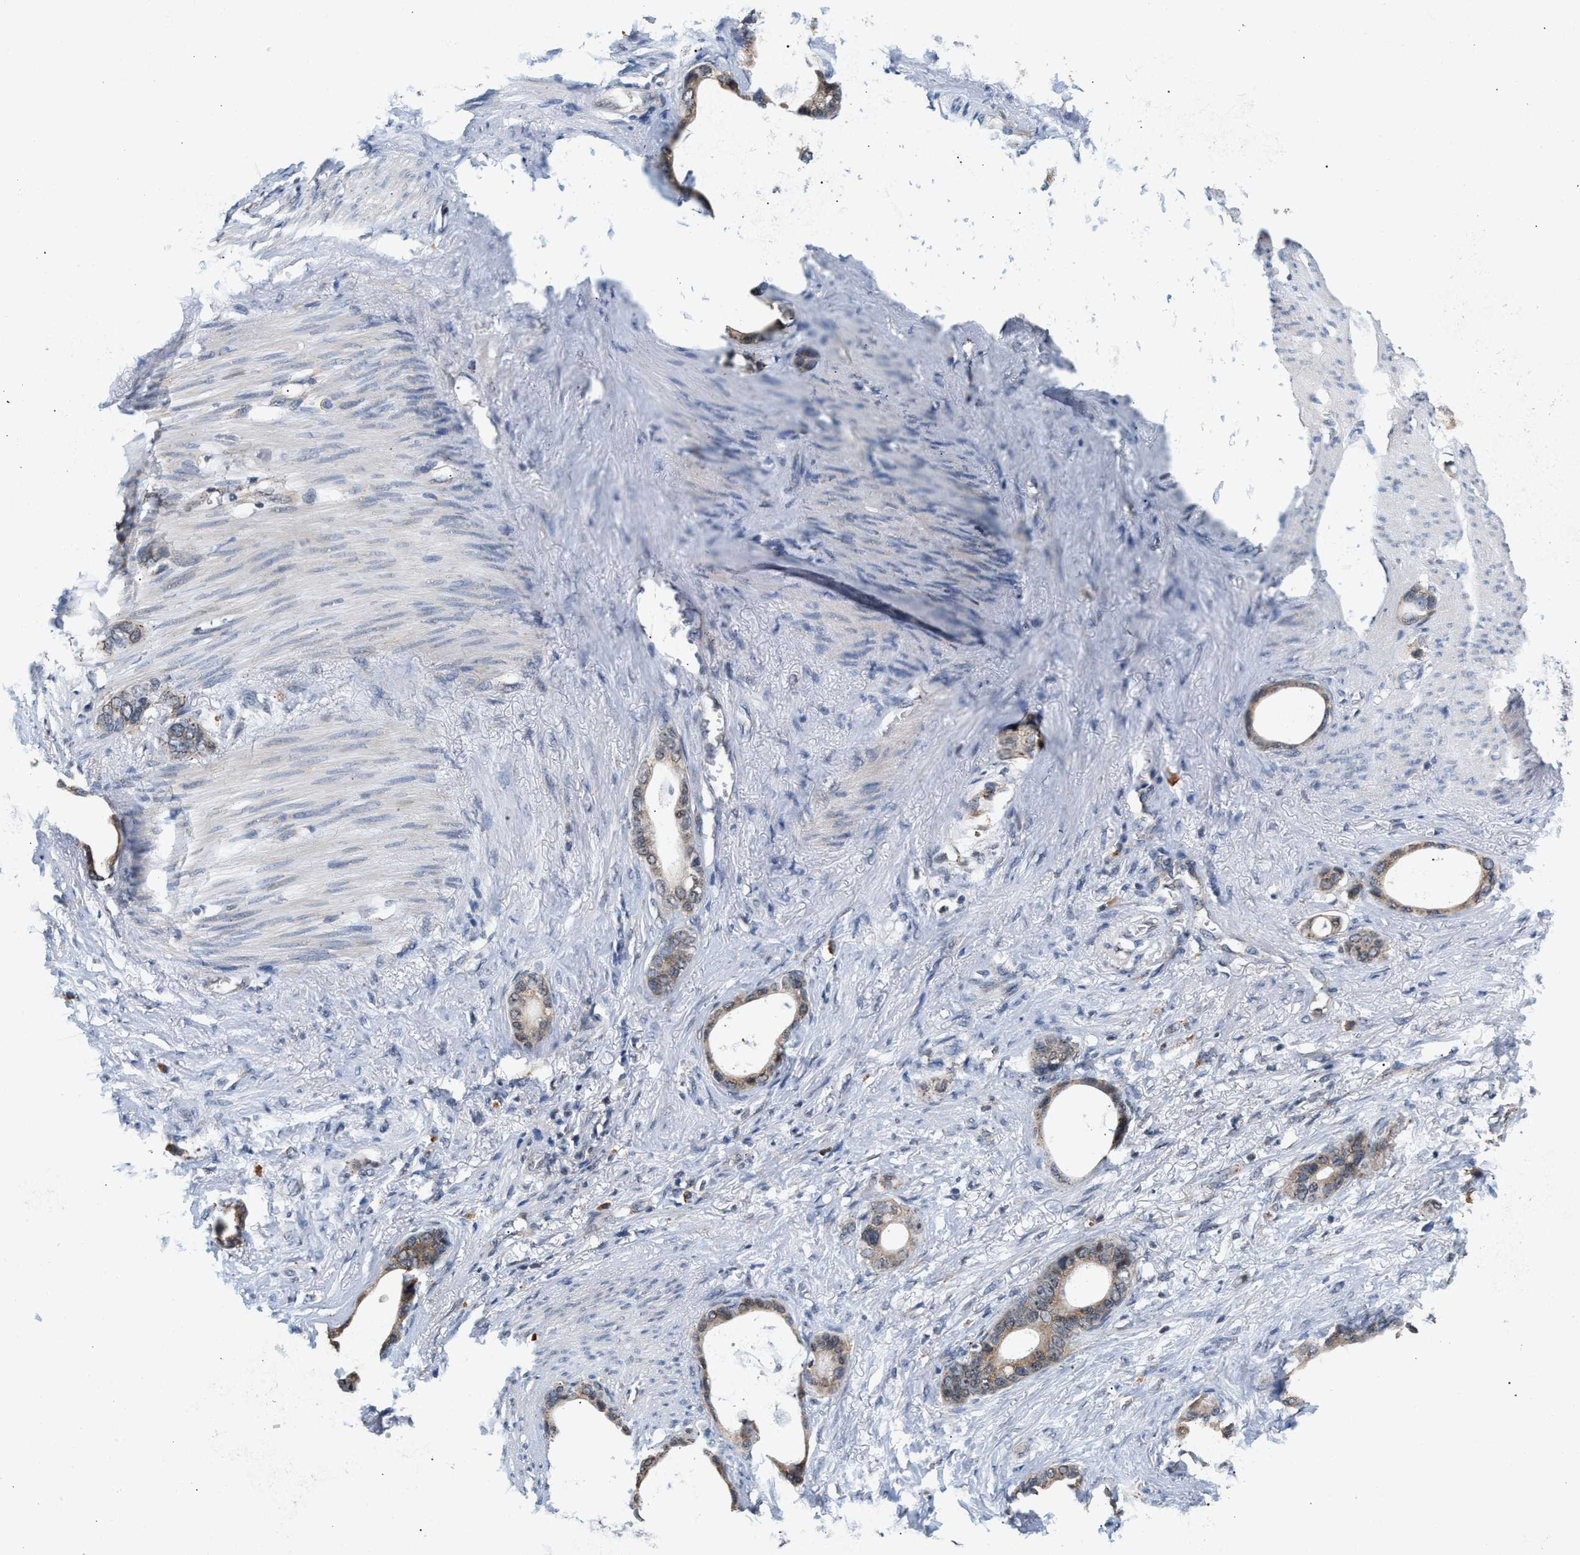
{"staining": {"intensity": "weak", "quantity": ">75%", "location": "cytoplasmic/membranous"}, "tissue": "stomach cancer", "cell_type": "Tumor cells", "image_type": "cancer", "snomed": [{"axis": "morphology", "description": "Adenocarcinoma, NOS"}, {"axis": "topography", "description": "Stomach"}], "caption": "IHC of stomach cancer (adenocarcinoma) demonstrates low levels of weak cytoplasmic/membranous staining in about >75% of tumor cells.", "gene": "KCNMB2", "patient": {"sex": "female", "age": 75}}